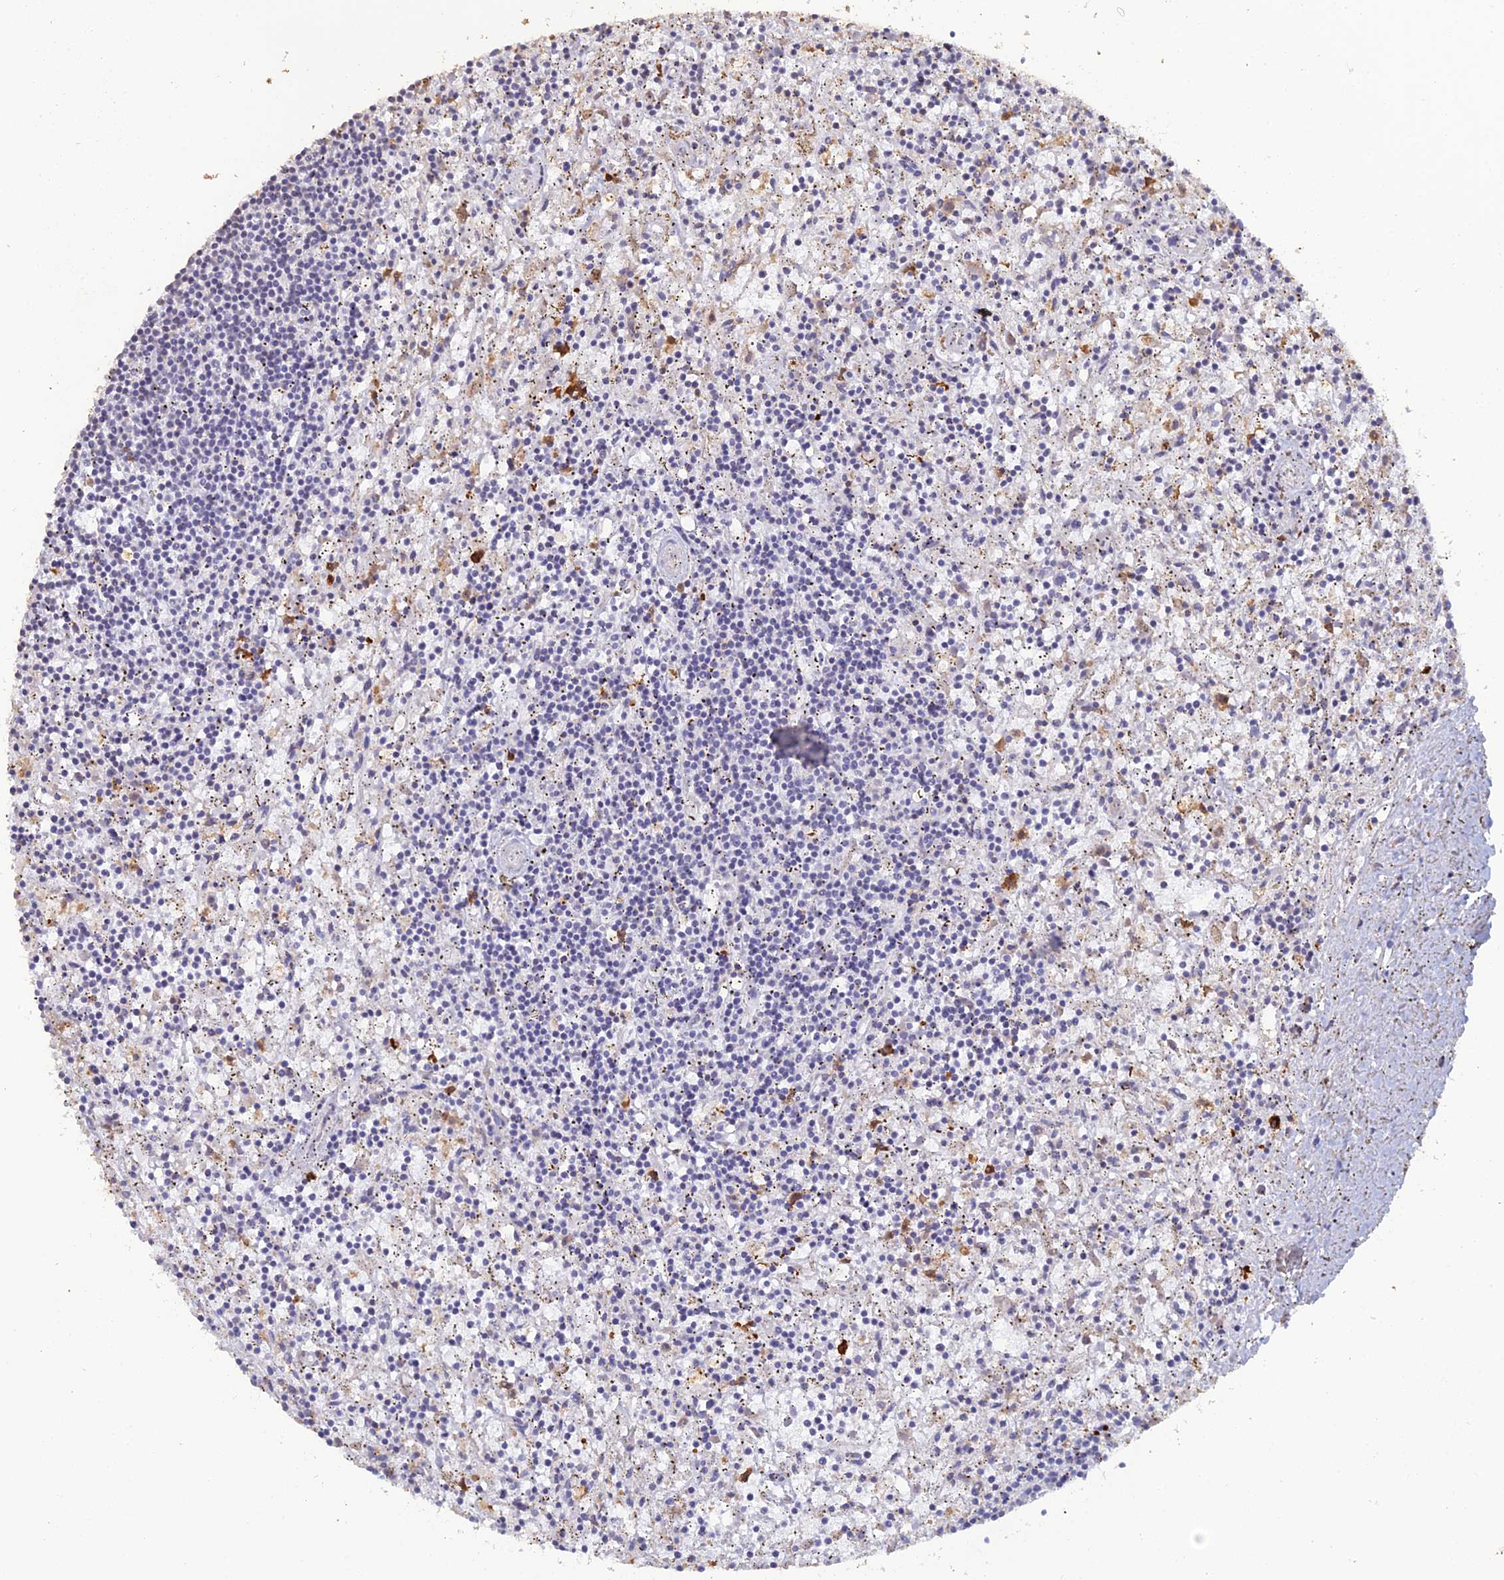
{"staining": {"intensity": "negative", "quantity": "none", "location": "none"}, "tissue": "lymphoma", "cell_type": "Tumor cells", "image_type": "cancer", "snomed": [{"axis": "morphology", "description": "Malignant lymphoma, non-Hodgkin's type, Low grade"}, {"axis": "topography", "description": "Spleen"}], "caption": "The image displays no significant expression in tumor cells of low-grade malignant lymphoma, non-Hodgkin's type.", "gene": "APOBR", "patient": {"sex": "male", "age": 76}}